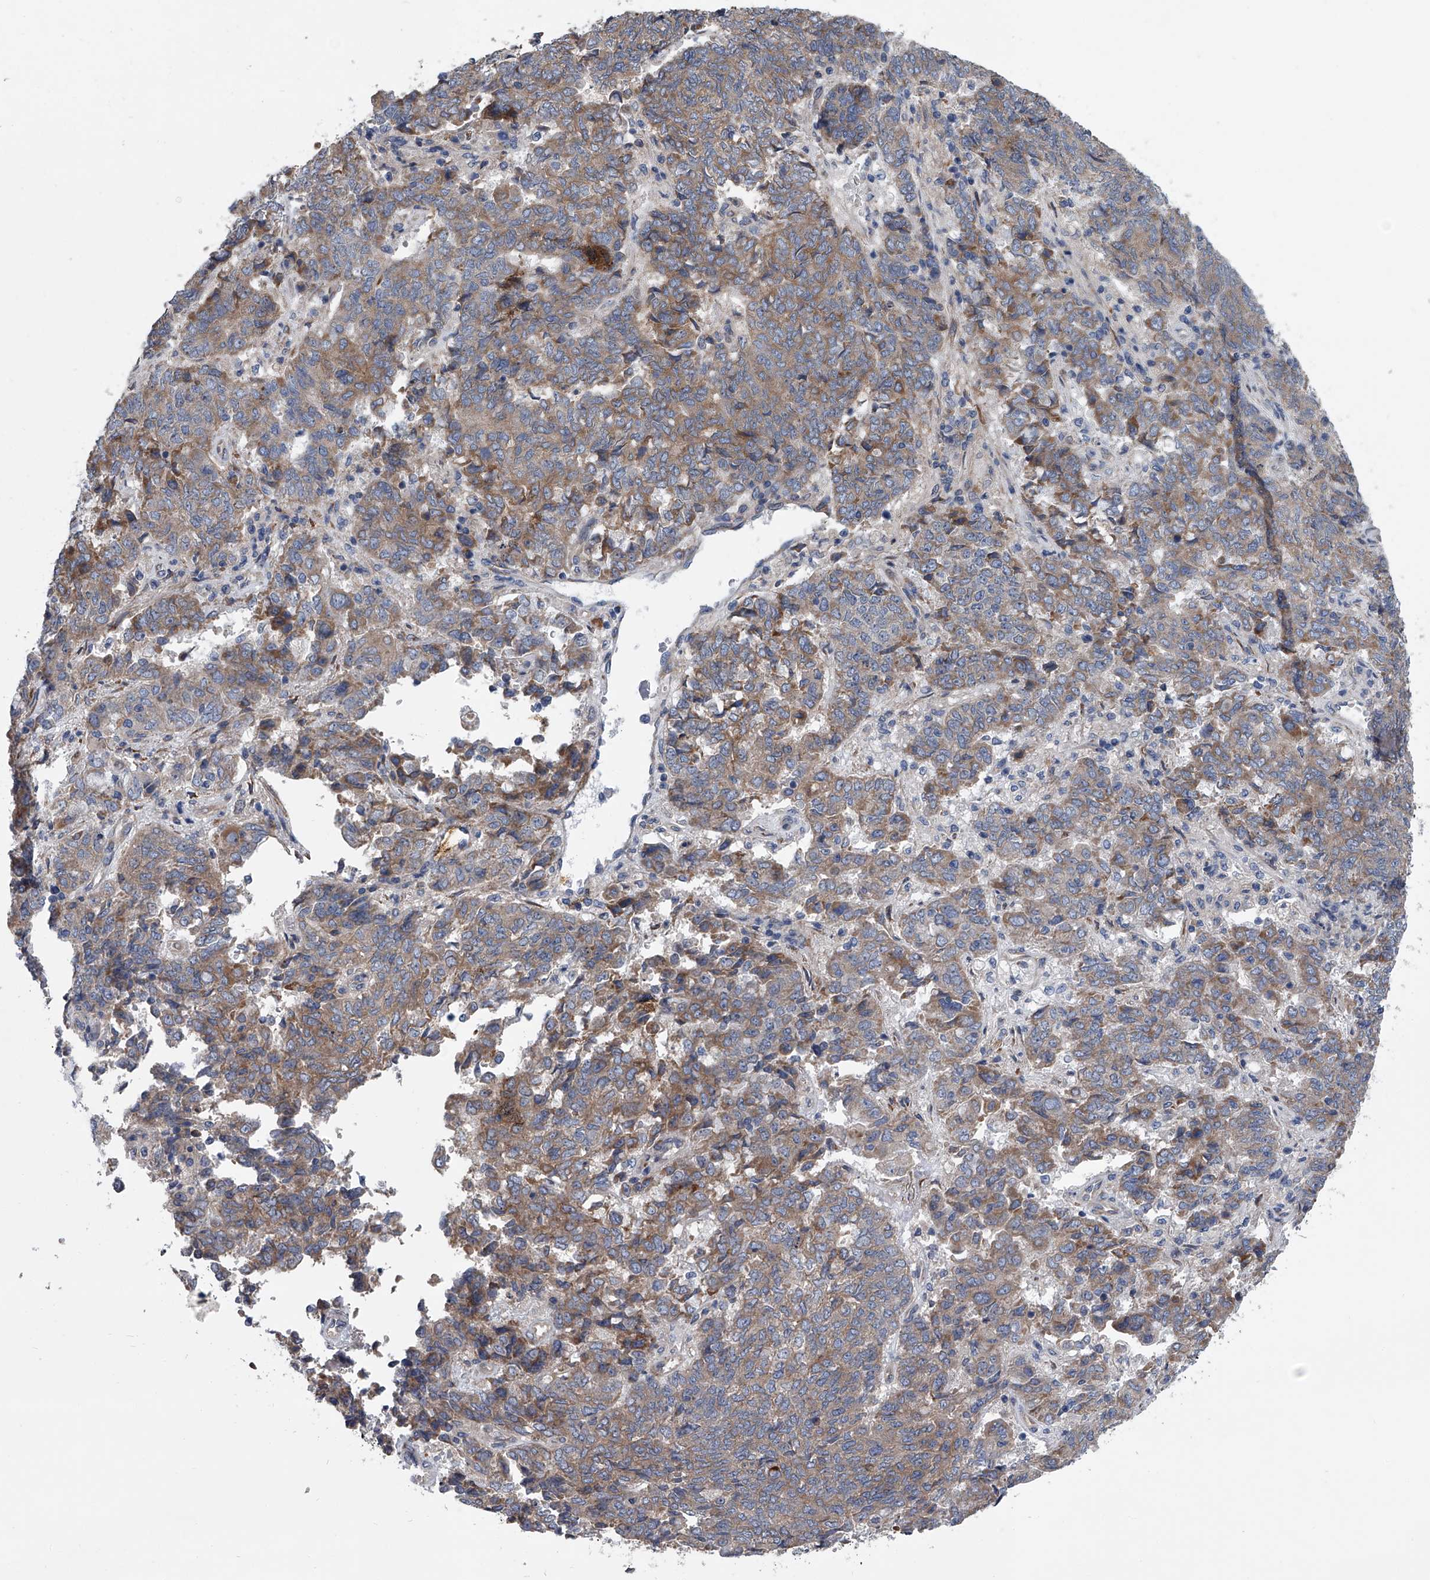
{"staining": {"intensity": "weak", "quantity": "25%-75%", "location": "cytoplasmic/membranous"}, "tissue": "endometrial cancer", "cell_type": "Tumor cells", "image_type": "cancer", "snomed": [{"axis": "morphology", "description": "Adenocarcinoma, NOS"}, {"axis": "topography", "description": "Endometrium"}], "caption": "Tumor cells demonstrate weak cytoplasmic/membranous expression in approximately 25%-75% of cells in endometrial adenocarcinoma. The staining was performed using DAB to visualize the protein expression in brown, while the nuclei were stained in blue with hematoxylin (Magnification: 20x).", "gene": "ABCG1", "patient": {"sex": "female", "age": 80}}